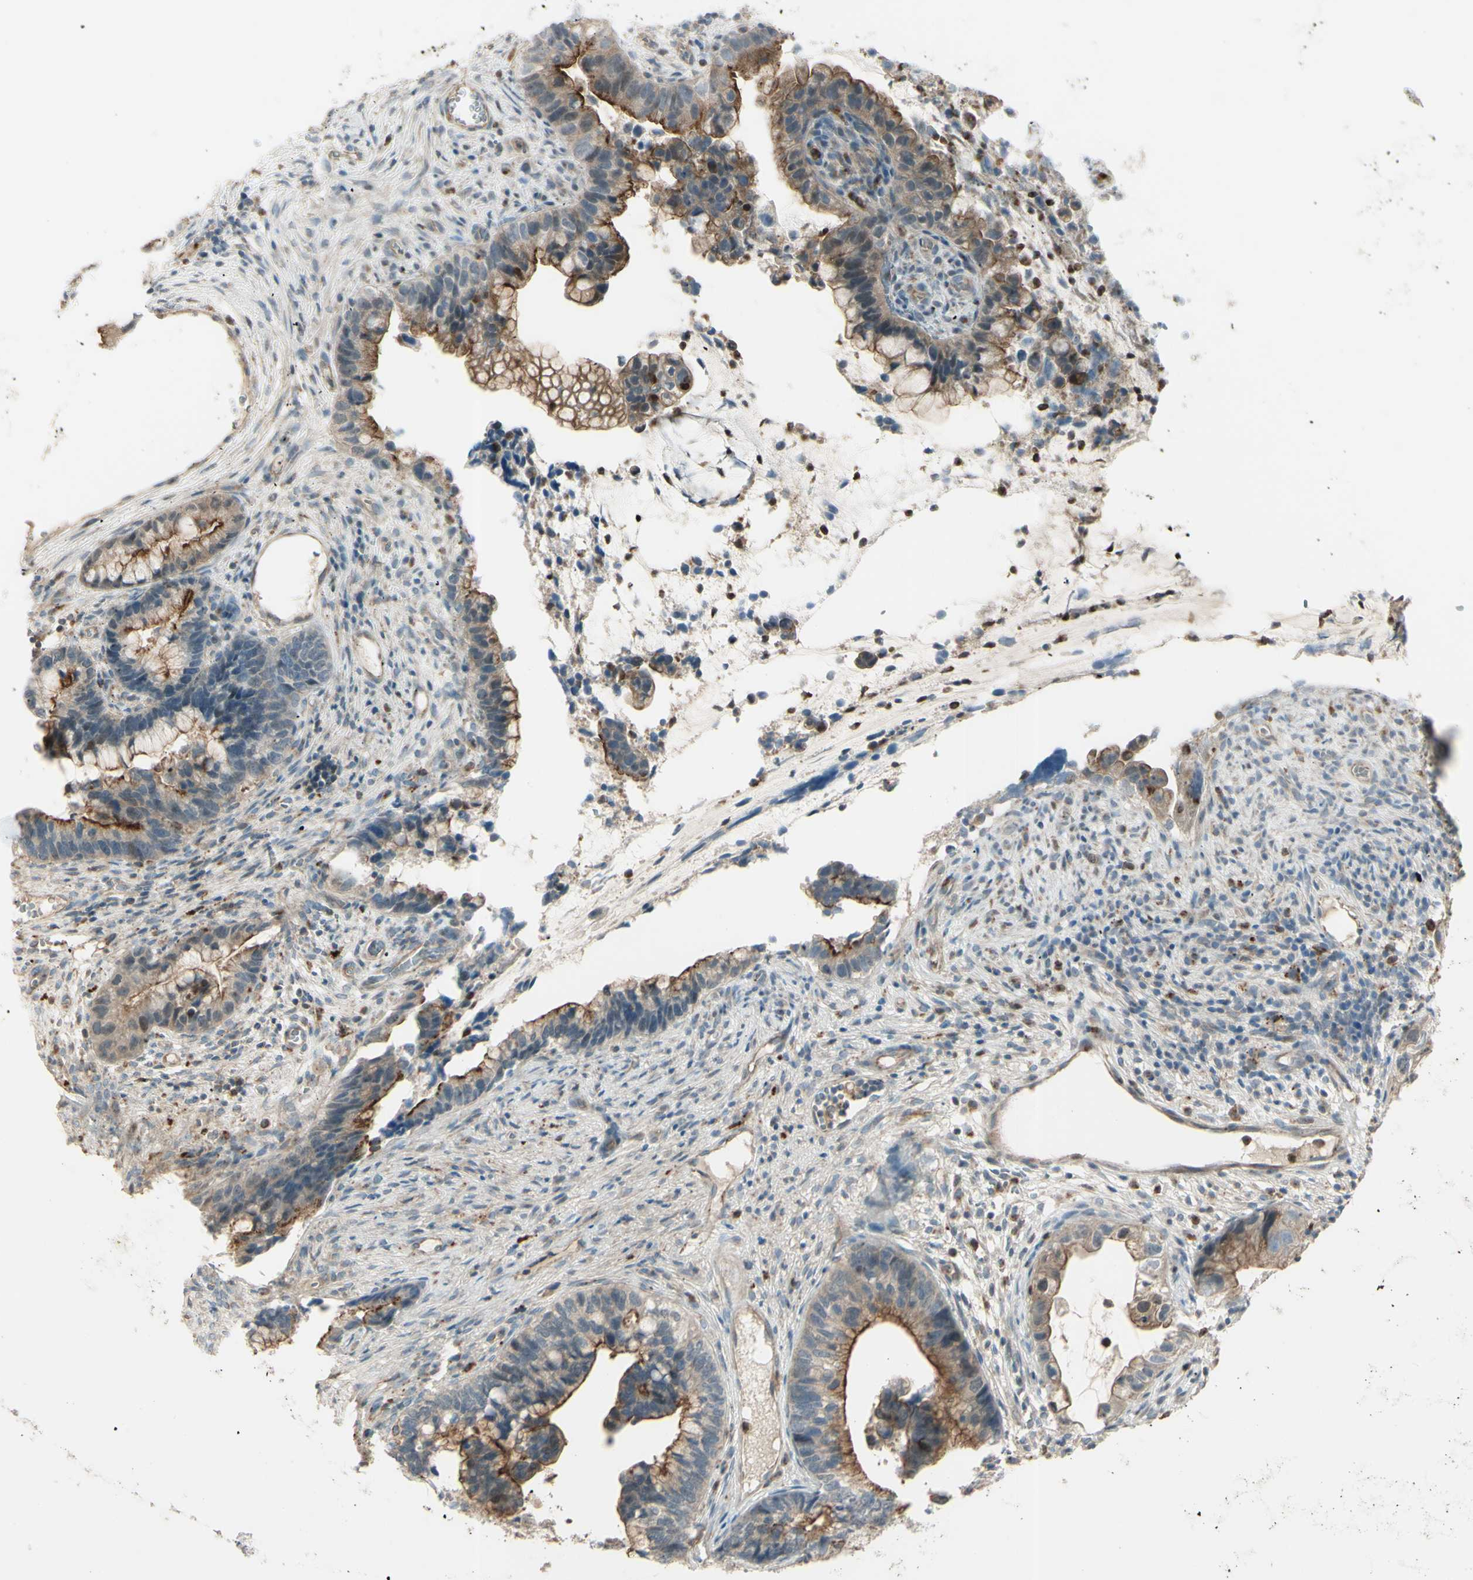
{"staining": {"intensity": "moderate", "quantity": "25%-75%", "location": "cytoplasmic/membranous"}, "tissue": "cervical cancer", "cell_type": "Tumor cells", "image_type": "cancer", "snomed": [{"axis": "morphology", "description": "Adenocarcinoma, NOS"}, {"axis": "topography", "description": "Cervix"}], "caption": "Moderate cytoplasmic/membranous protein positivity is present in approximately 25%-75% of tumor cells in adenocarcinoma (cervical).", "gene": "LMTK2", "patient": {"sex": "female", "age": 44}}